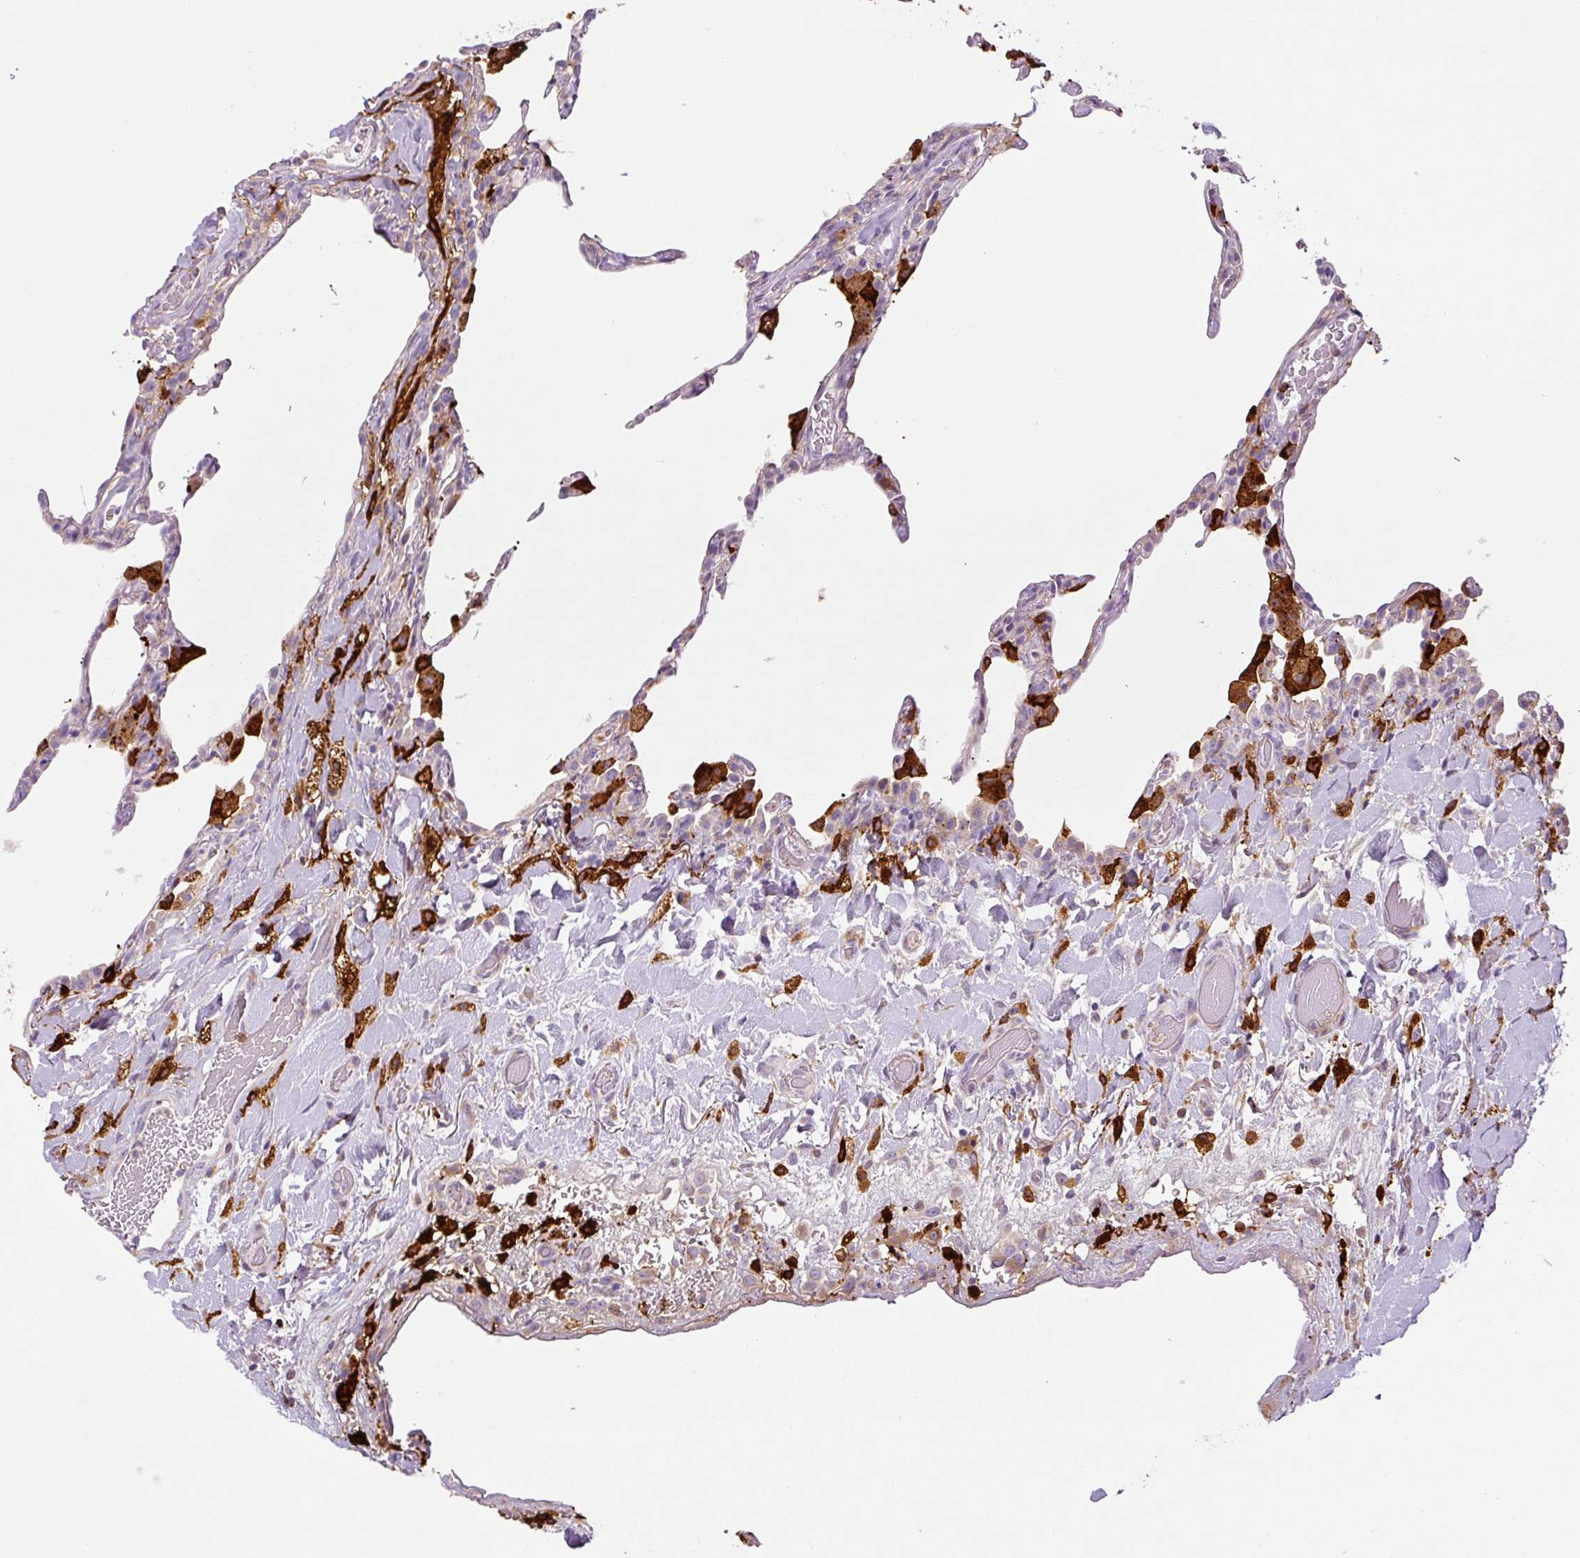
{"staining": {"intensity": "weak", "quantity": "<25%", "location": "cytoplasmic/membranous"}, "tissue": "lung", "cell_type": "Alveolar cells", "image_type": "normal", "snomed": [{"axis": "morphology", "description": "Normal tissue, NOS"}, {"axis": "topography", "description": "Lung"}], "caption": "DAB immunohistochemical staining of unremarkable lung shows no significant positivity in alveolar cells.", "gene": "FUT10", "patient": {"sex": "female", "age": 57}}